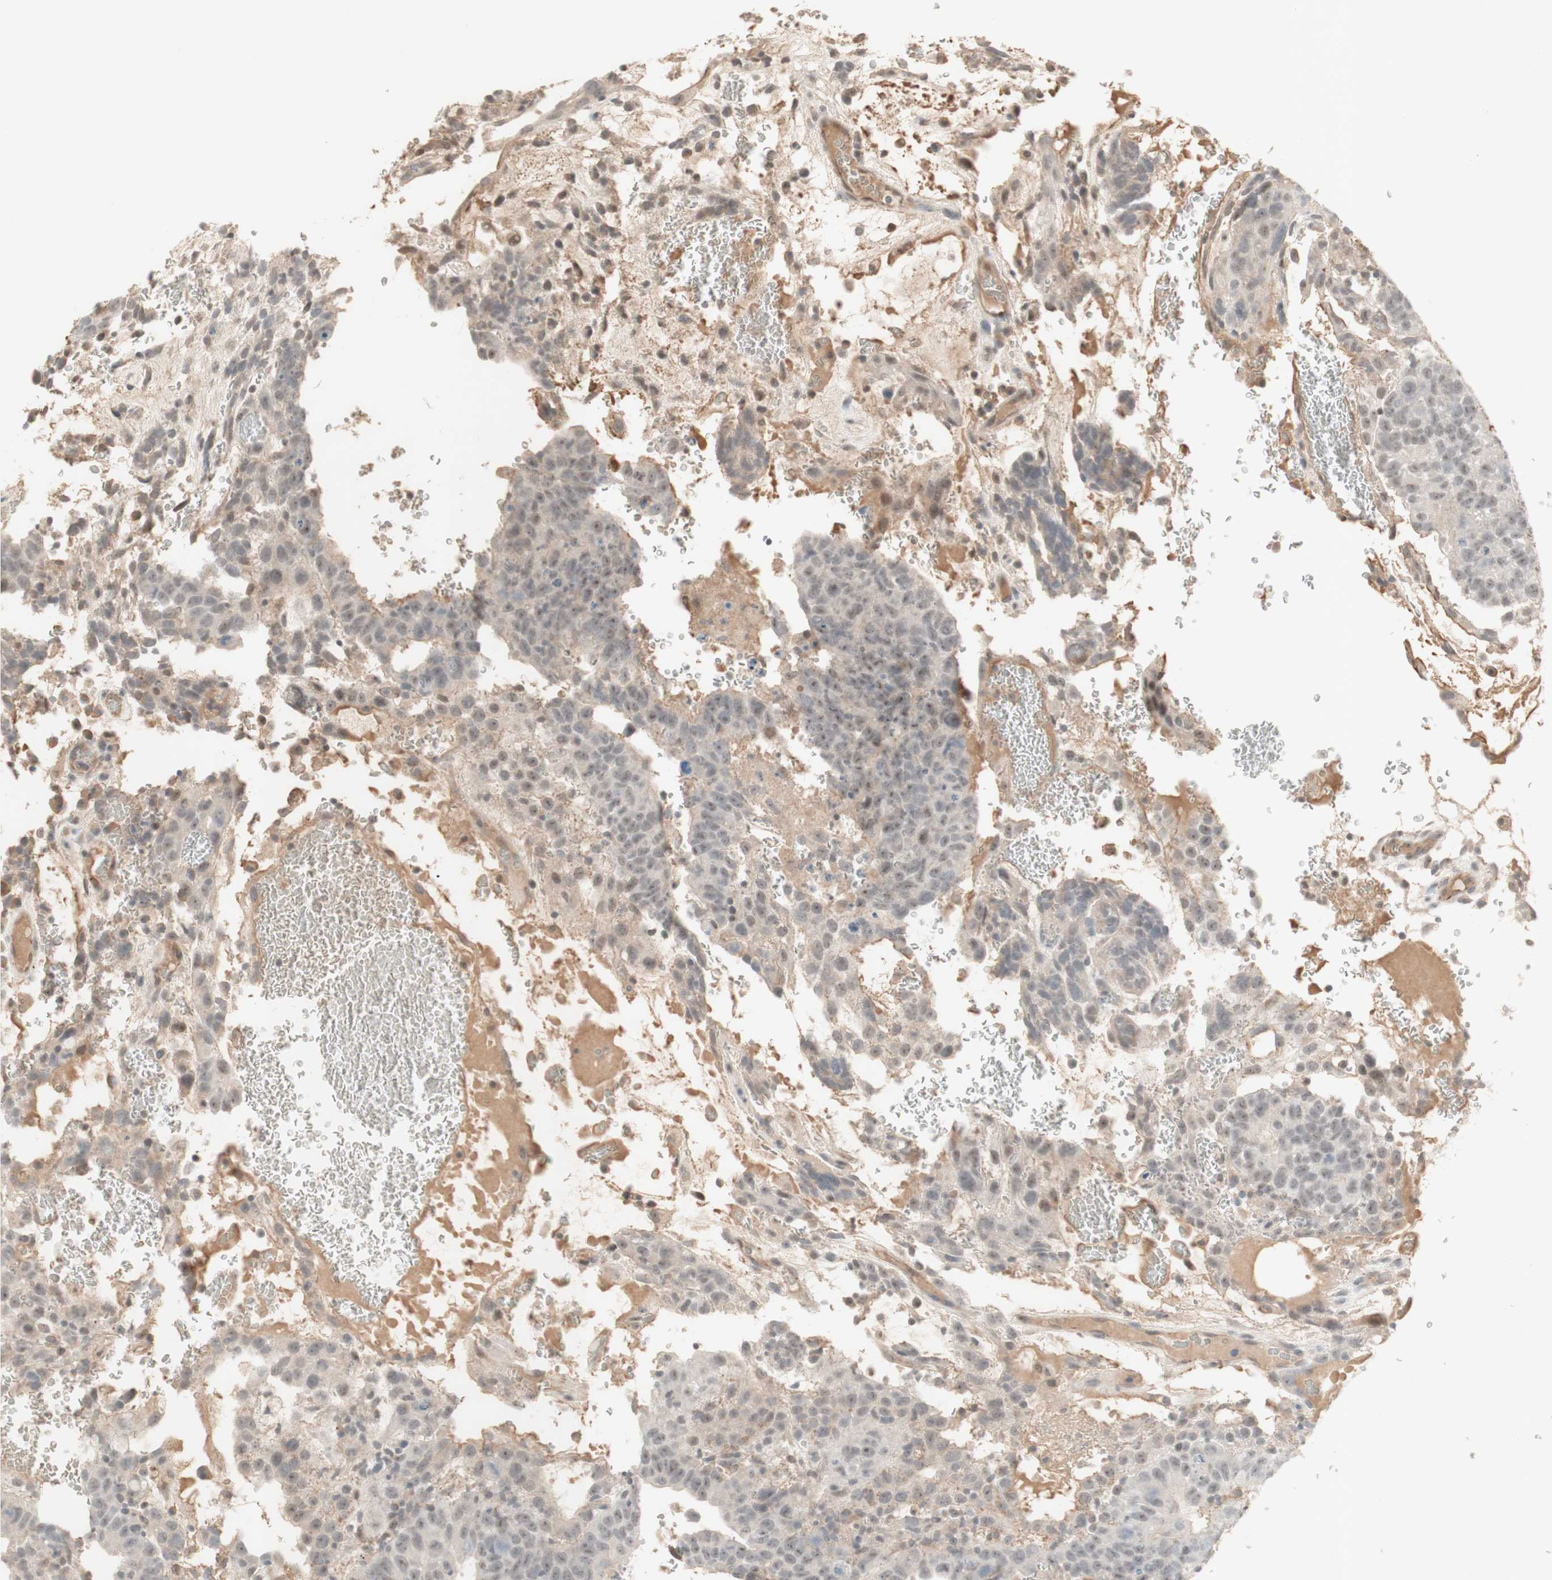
{"staining": {"intensity": "weak", "quantity": ">75%", "location": "cytoplasmic/membranous,nuclear"}, "tissue": "testis cancer", "cell_type": "Tumor cells", "image_type": "cancer", "snomed": [{"axis": "morphology", "description": "Seminoma, NOS"}, {"axis": "morphology", "description": "Carcinoma, Embryonal, NOS"}, {"axis": "topography", "description": "Testis"}], "caption": "The immunohistochemical stain labels weak cytoplasmic/membranous and nuclear positivity in tumor cells of testis cancer (embryonal carcinoma) tissue.", "gene": "PLCD4", "patient": {"sex": "male", "age": 52}}